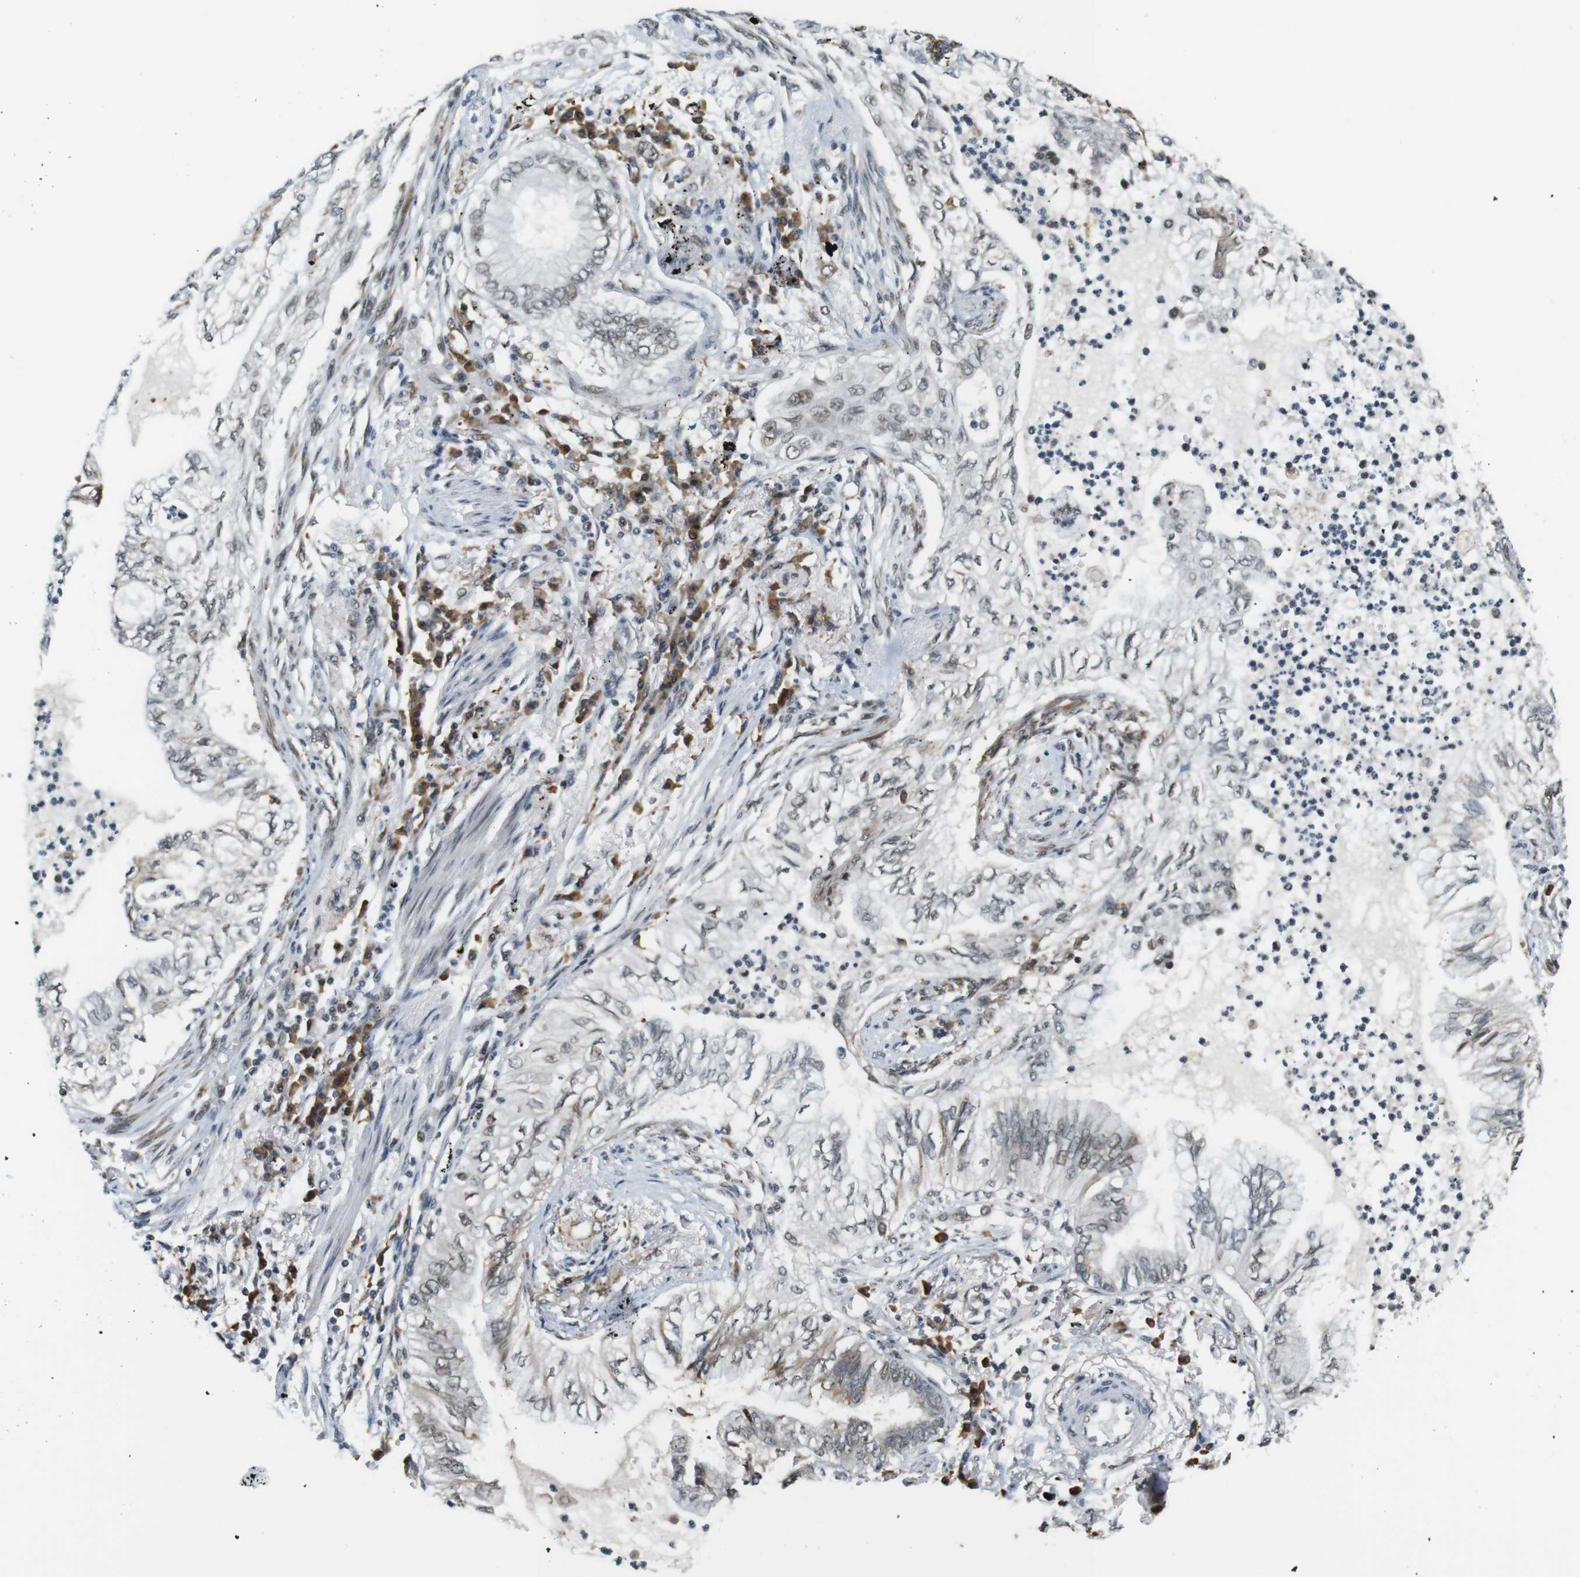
{"staining": {"intensity": "weak", "quantity": "25%-75%", "location": "nuclear"}, "tissue": "lung cancer", "cell_type": "Tumor cells", "image_type": "cancer", "snomed": [{"axis": "morphology", "description": "Normal tissue, NOS"}, {"axis": "morphology", "description": "Adenocarcinoma, NOS"}, {"axis": "topography", "description": "Bronchus"}, {"axis": "topography", "description": "Lung"}], "caption": "Immunohistochemical staining of human lung cancer shows weak nuclear protein positivity in approximately 25%-75% of tumor cells.", "gene": "RNF38", "patient": {"sex": "female", "age": 70}}